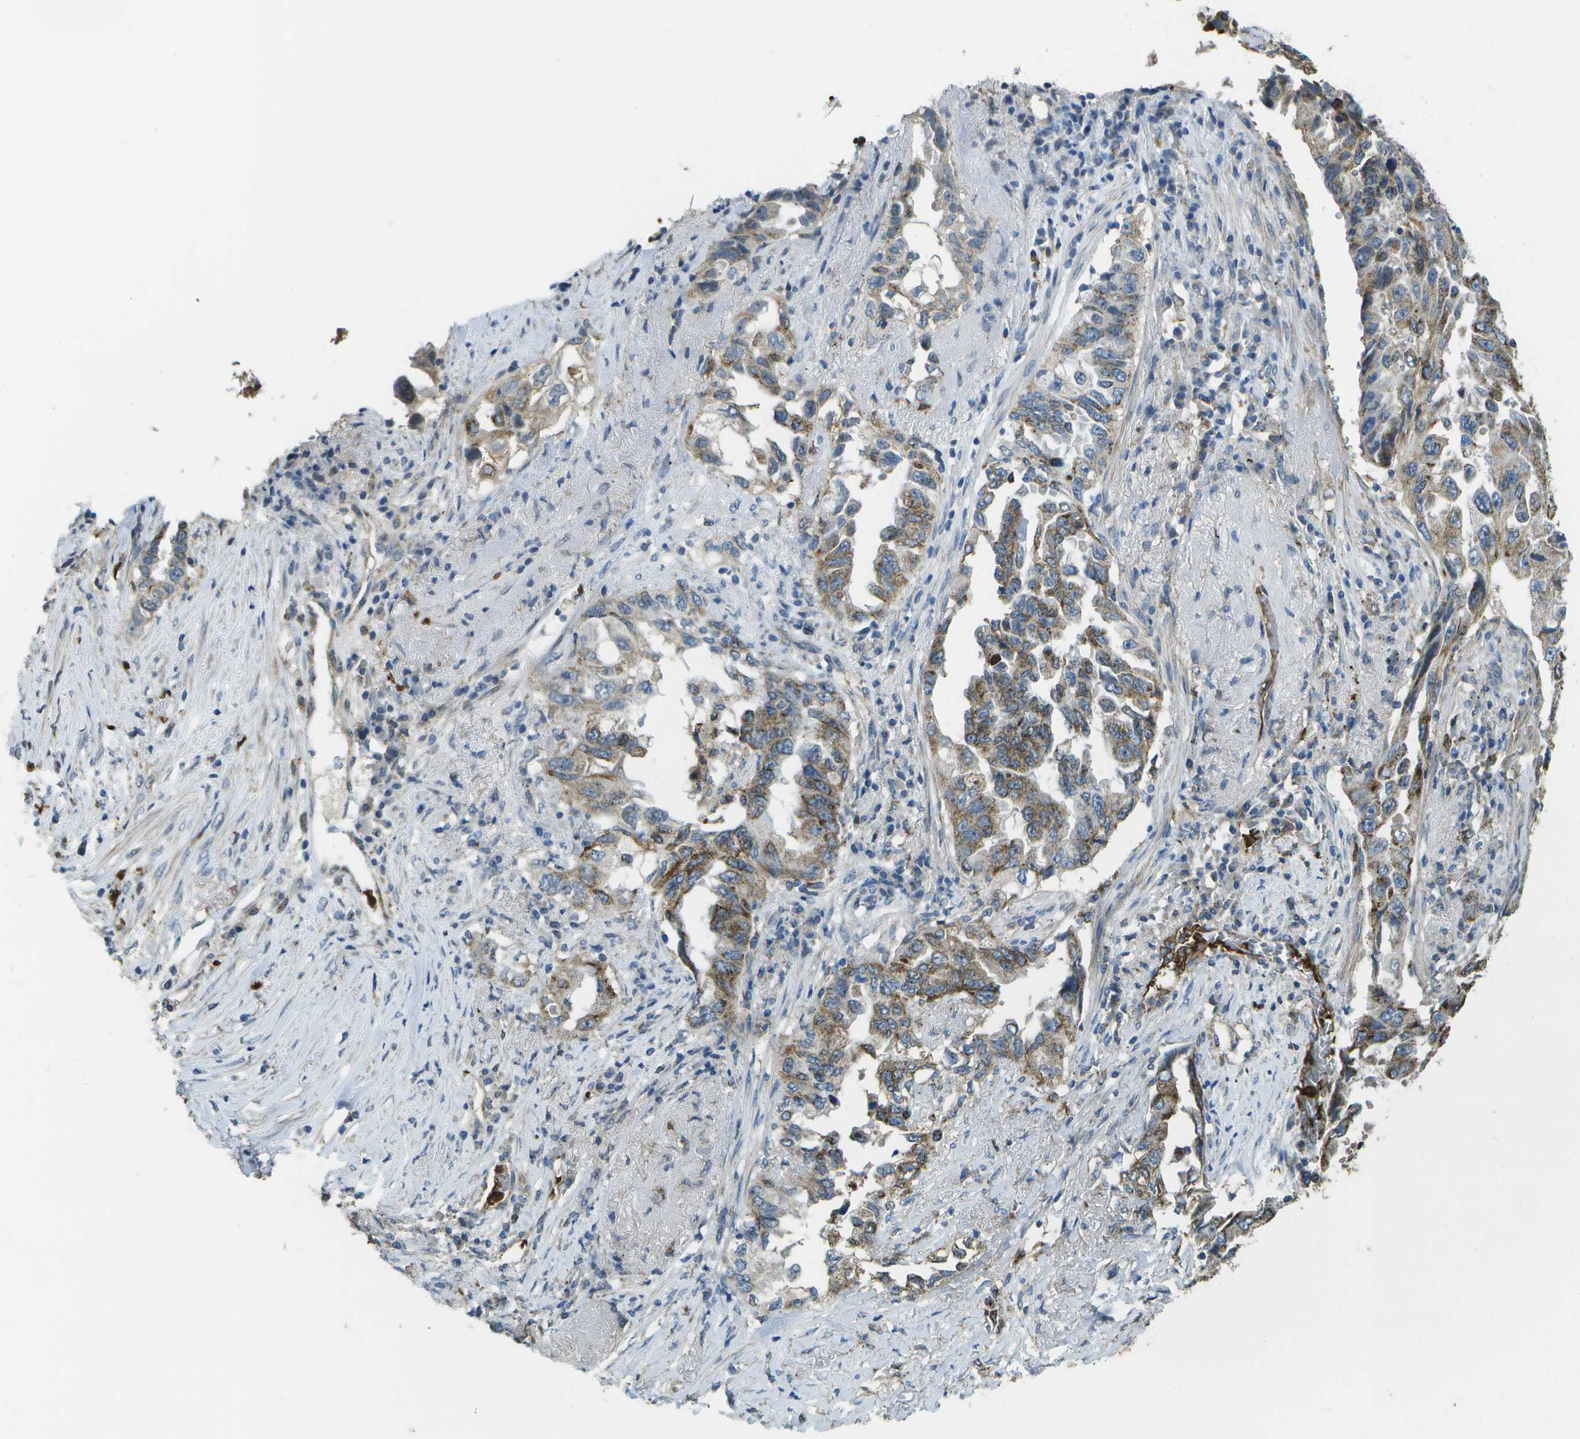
{"staining": {"intensity": "moderate", "quantity": ">75%", "location": "cytoplasmic/membranous"}, "tissue": "lung cancer", "cell_type": "Tumor cells", "image_type": "cancer", "snomed": [{"axis": "morphology", "description": "Adenocarcinoma, NOS"}, {"axis": "topography", "description": "Lung"}], "caption": "Lung adenocarcinoma tissue displays moderate cytoplasmic/membranous expression in approximately >75% of tumor cells", "gene": "CACHD1", "patient": {"sex": "female", "age": 51}}